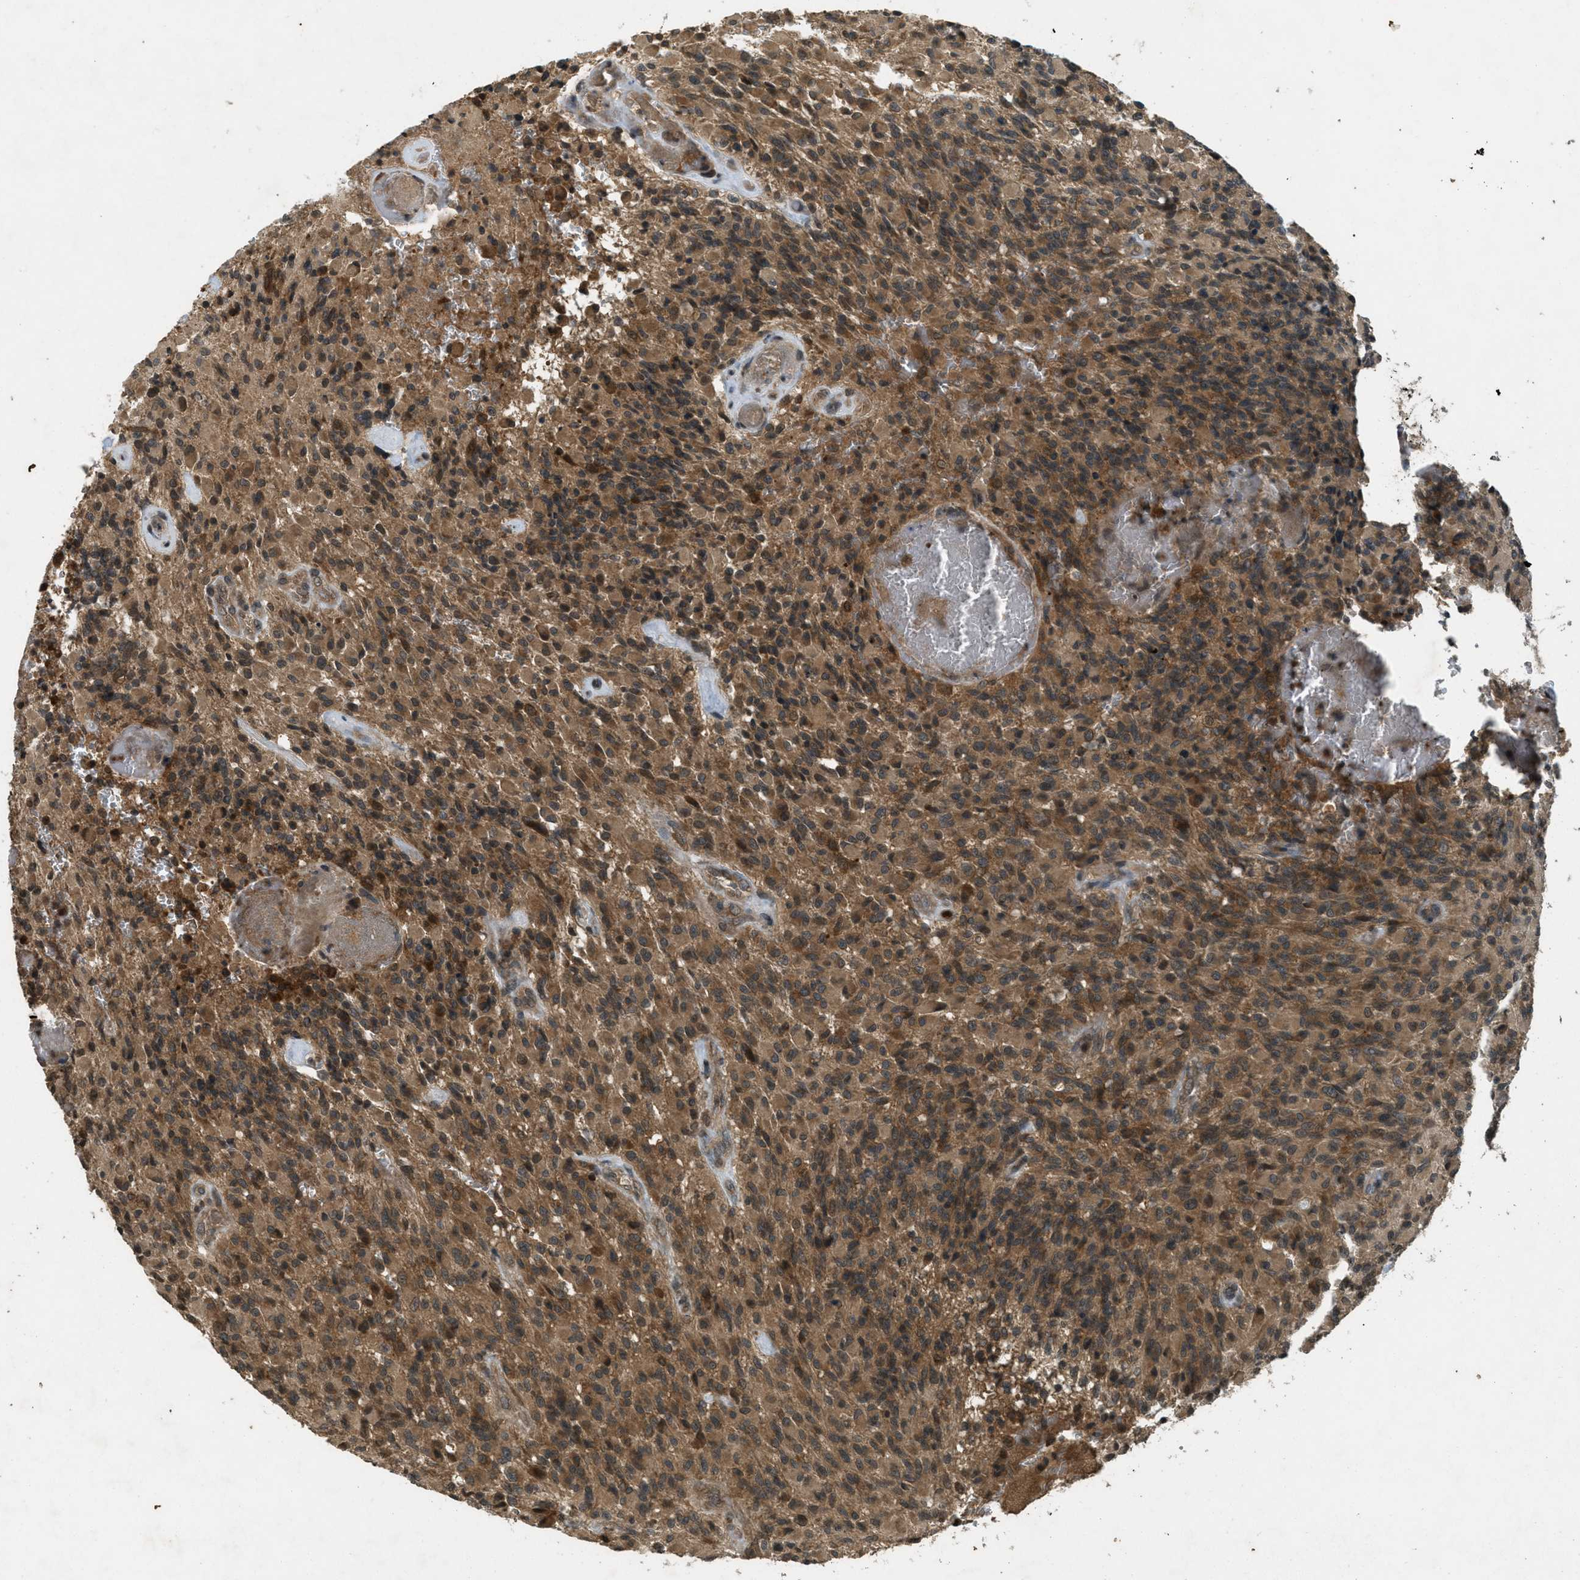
{"staining": {"intensity": "moderate", "quantity": ">75%", "location": "cytoplasmic/membranous"}, "tissue": "glioma", "cell_type": "Tumor cells", "image_type": "cancer", "snomed": [{"axis": "morphology", "description": "Glioma, malignant, High grade"}, {"axis": "topography", "description": "Brain"}], "caption": "High-magnification brightfield microscopy of malignant glioma (high-grade) stained with DAB (3,3'-diaminobenzidine) (brown) and counterstained with hematoxylin (blue). tumor cells exhibit moderate cytoplasmic/membranous staining is identified in about>75% of cells. The protein is stained brown, and the nuclei are stained in blue (DAB (3,3'-diaminobenzidine) IHC with brightfield microscopy, high magnification).", "gene": "ATG7", "patient": {"sex": "male", "age": 71}}